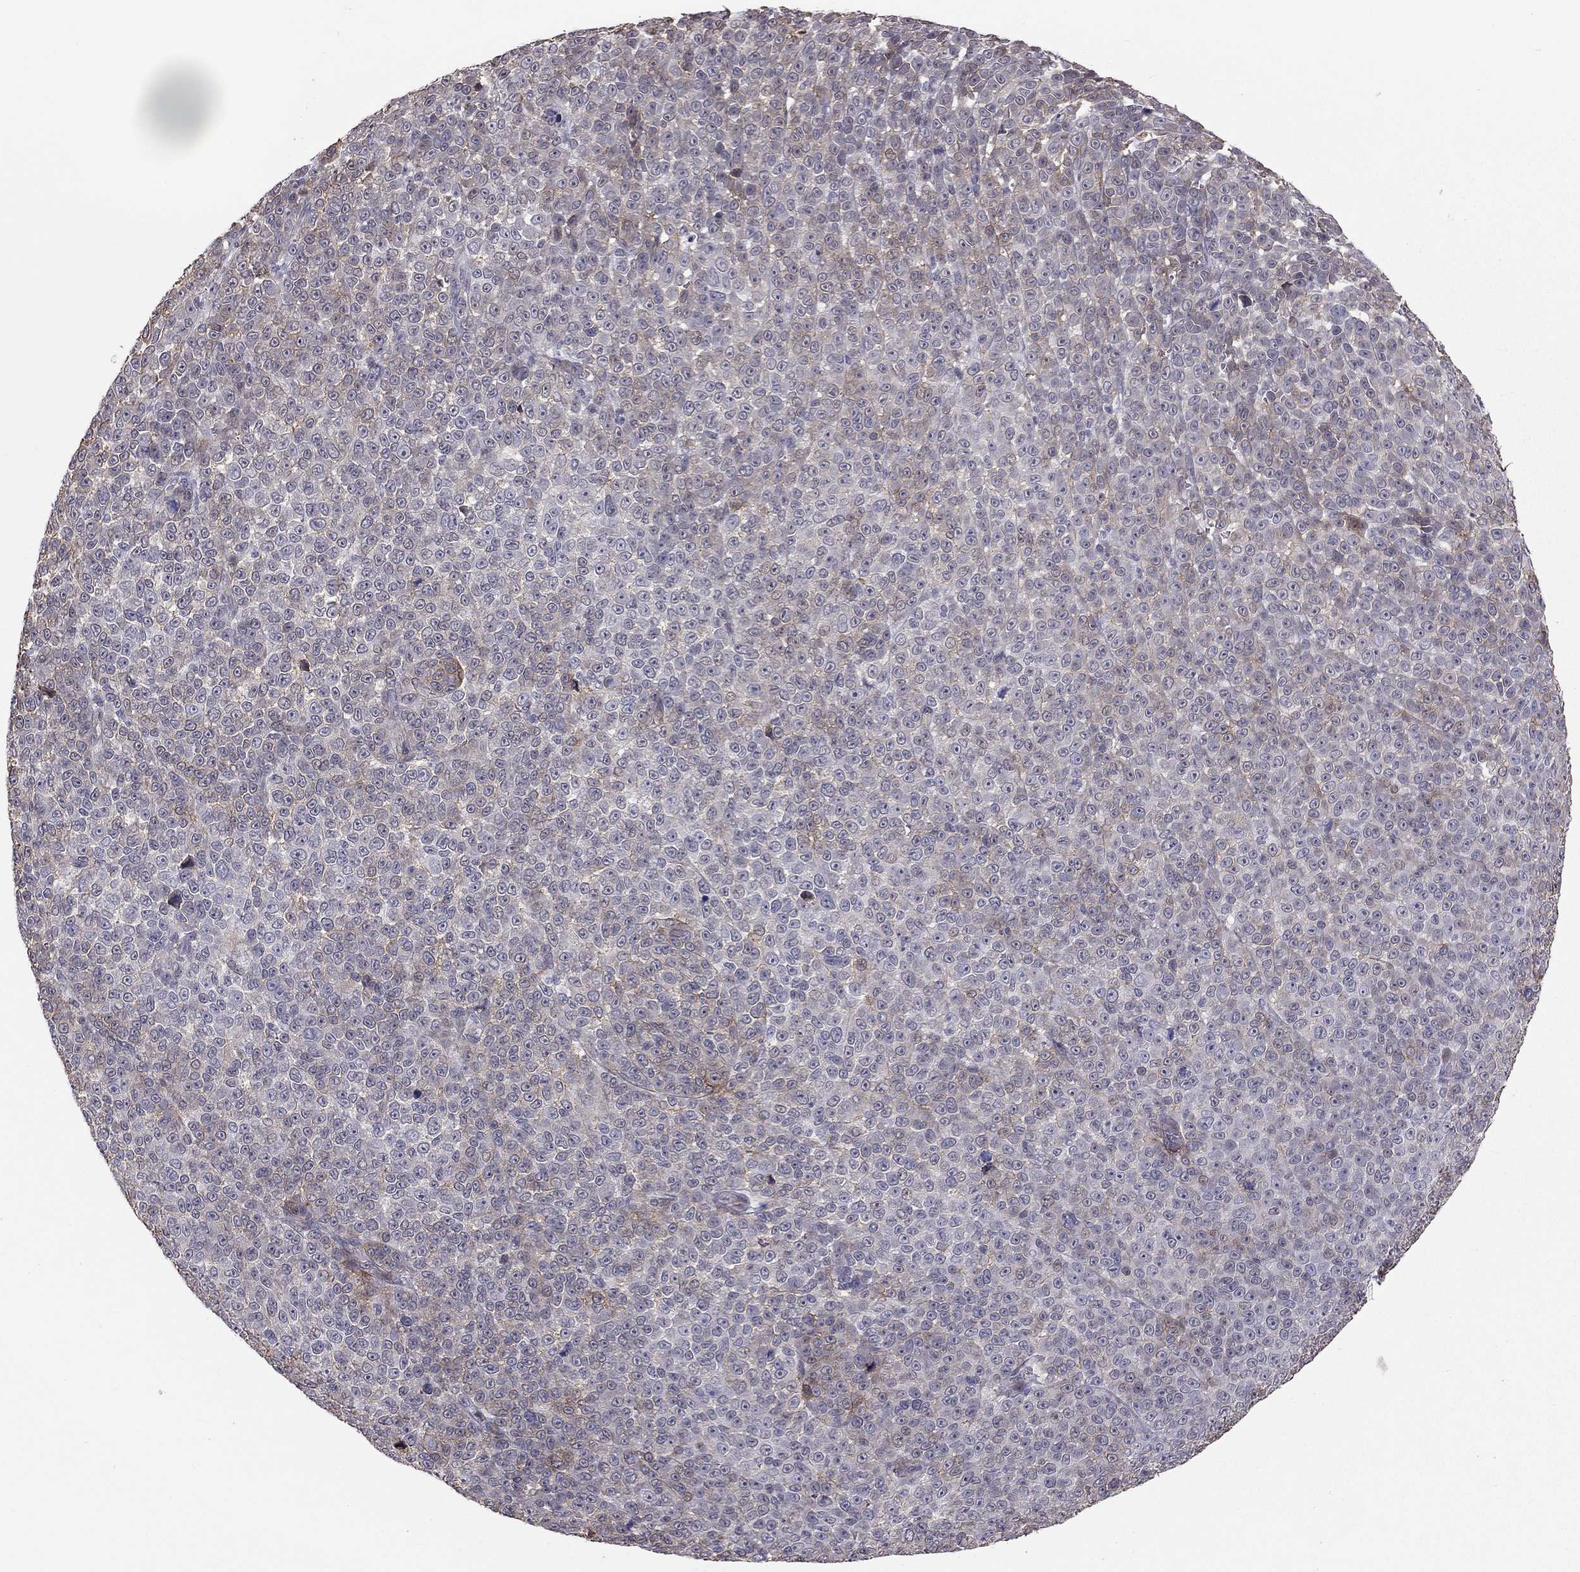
{"staining": {"intensity": "weak", "quantity": "<25%", "location": "cytoplasmic/membranous"}, "tissue": "melanoma", "cell_type": "Tumor cells", "image_type": "cancer", "snomed": [{"axis": "morphology", "description": "Malignant melanoma, NOS"}, {"axis": "topography", "description": "Skin"}], "caption": "Immunohistochemical staining of melanoma demonstrates no significant positivity in tumor cells.", "gene": "GJB4", "patient": {"sex": "female", "age": 95}}